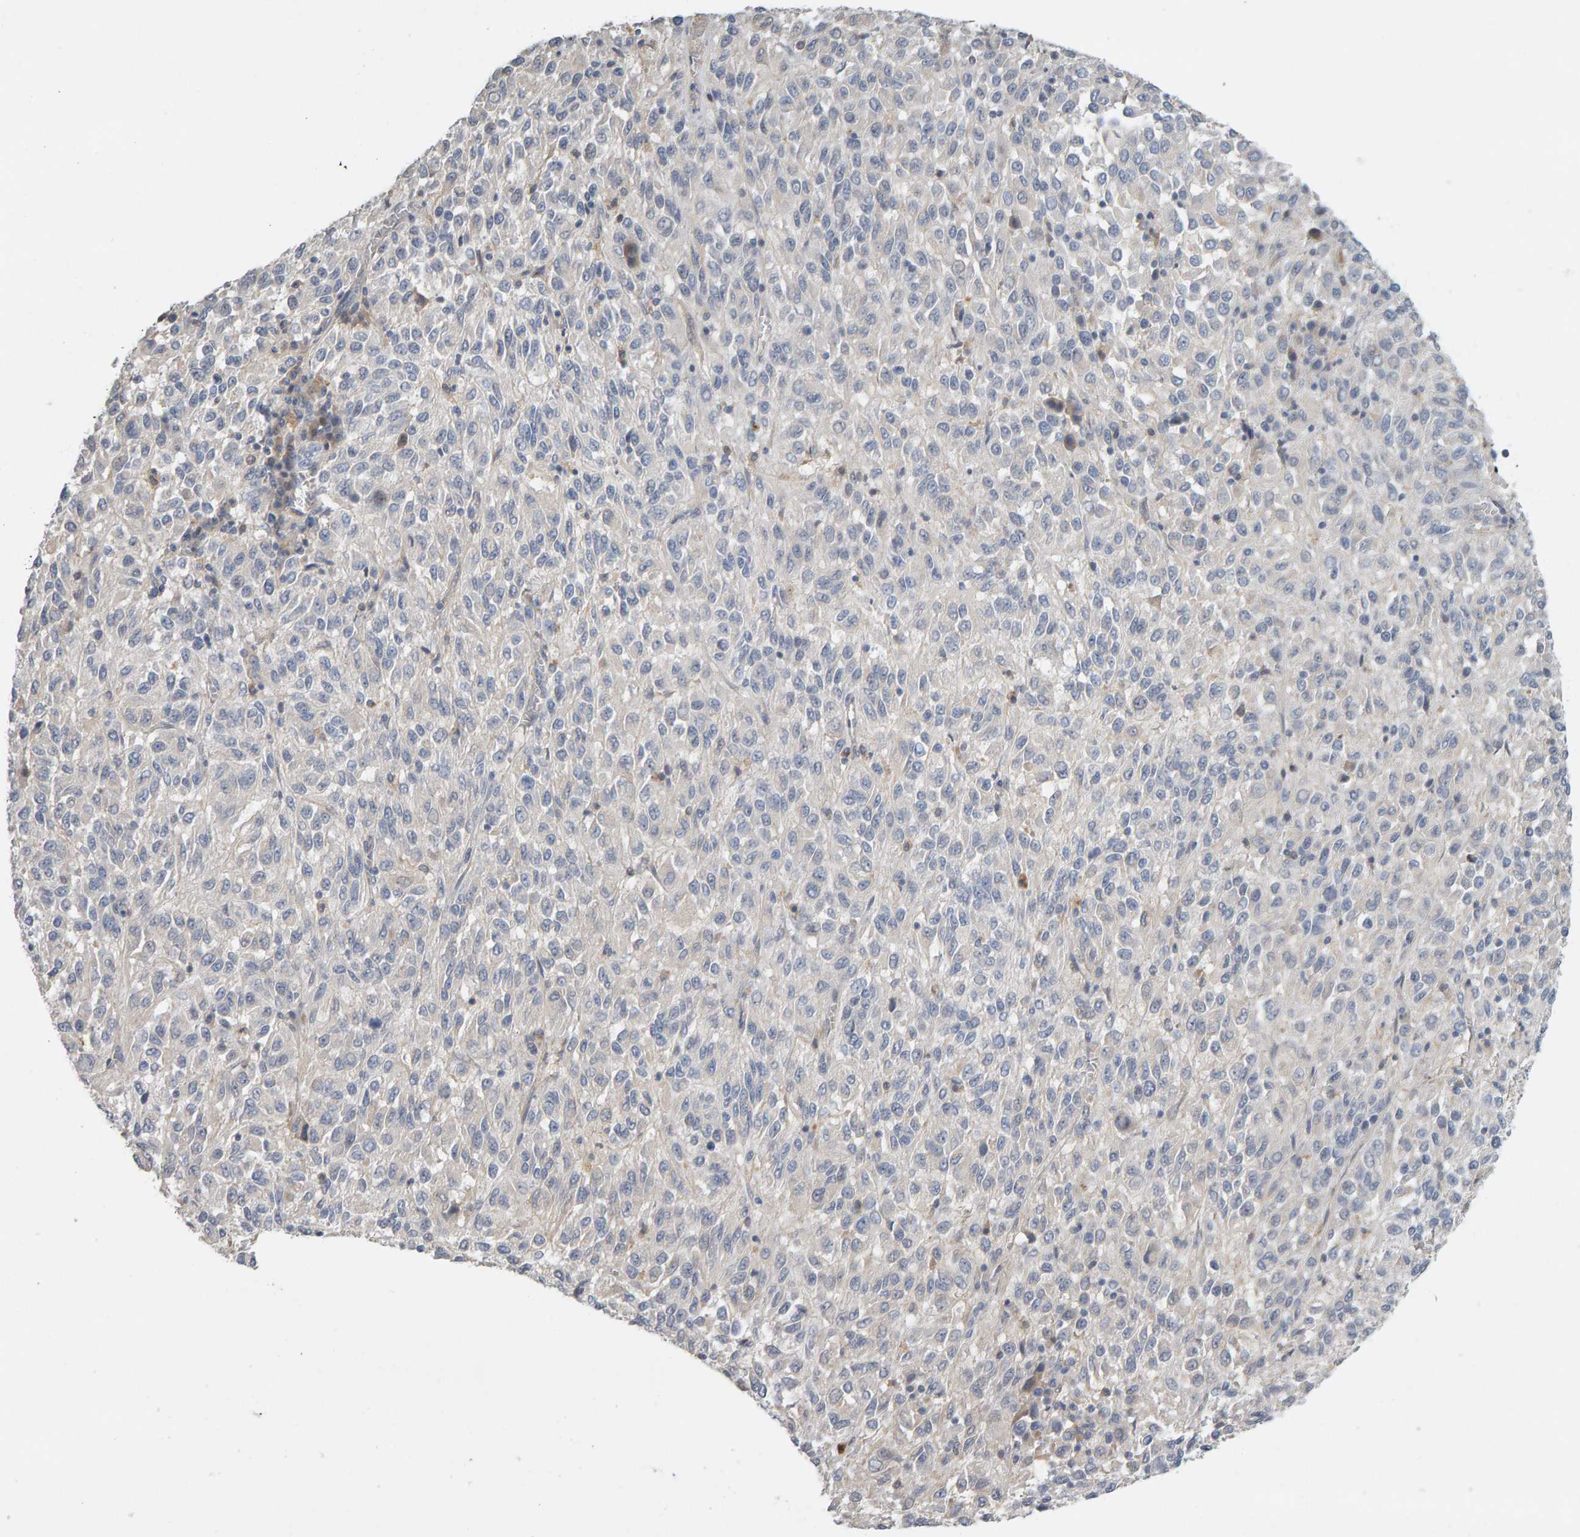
{"staining": {"intensity": "negative", "quantity": "none", "location": "none"}, "tissue": "melanoma", "cell_type": "Tumor cells", "image_type": "cancer", "snomed": [{"axis": "morphology", "description": "Malignant melanoma, Metastatic site"}, {"axis": "topography", "description": "Lung"}], "caption": "This is a image of immunohistochemistry (IHC) staining of melanoma, which shows no positivity in tumor cells. (Stains: DAB (3,3'-diaminobenzidine) IHC with hematoxylin counter stain, Microscopy: brightfield microscopy at high magnification).", "gene": "GFUS", "patient": {"sex": "male", "age": 64}}